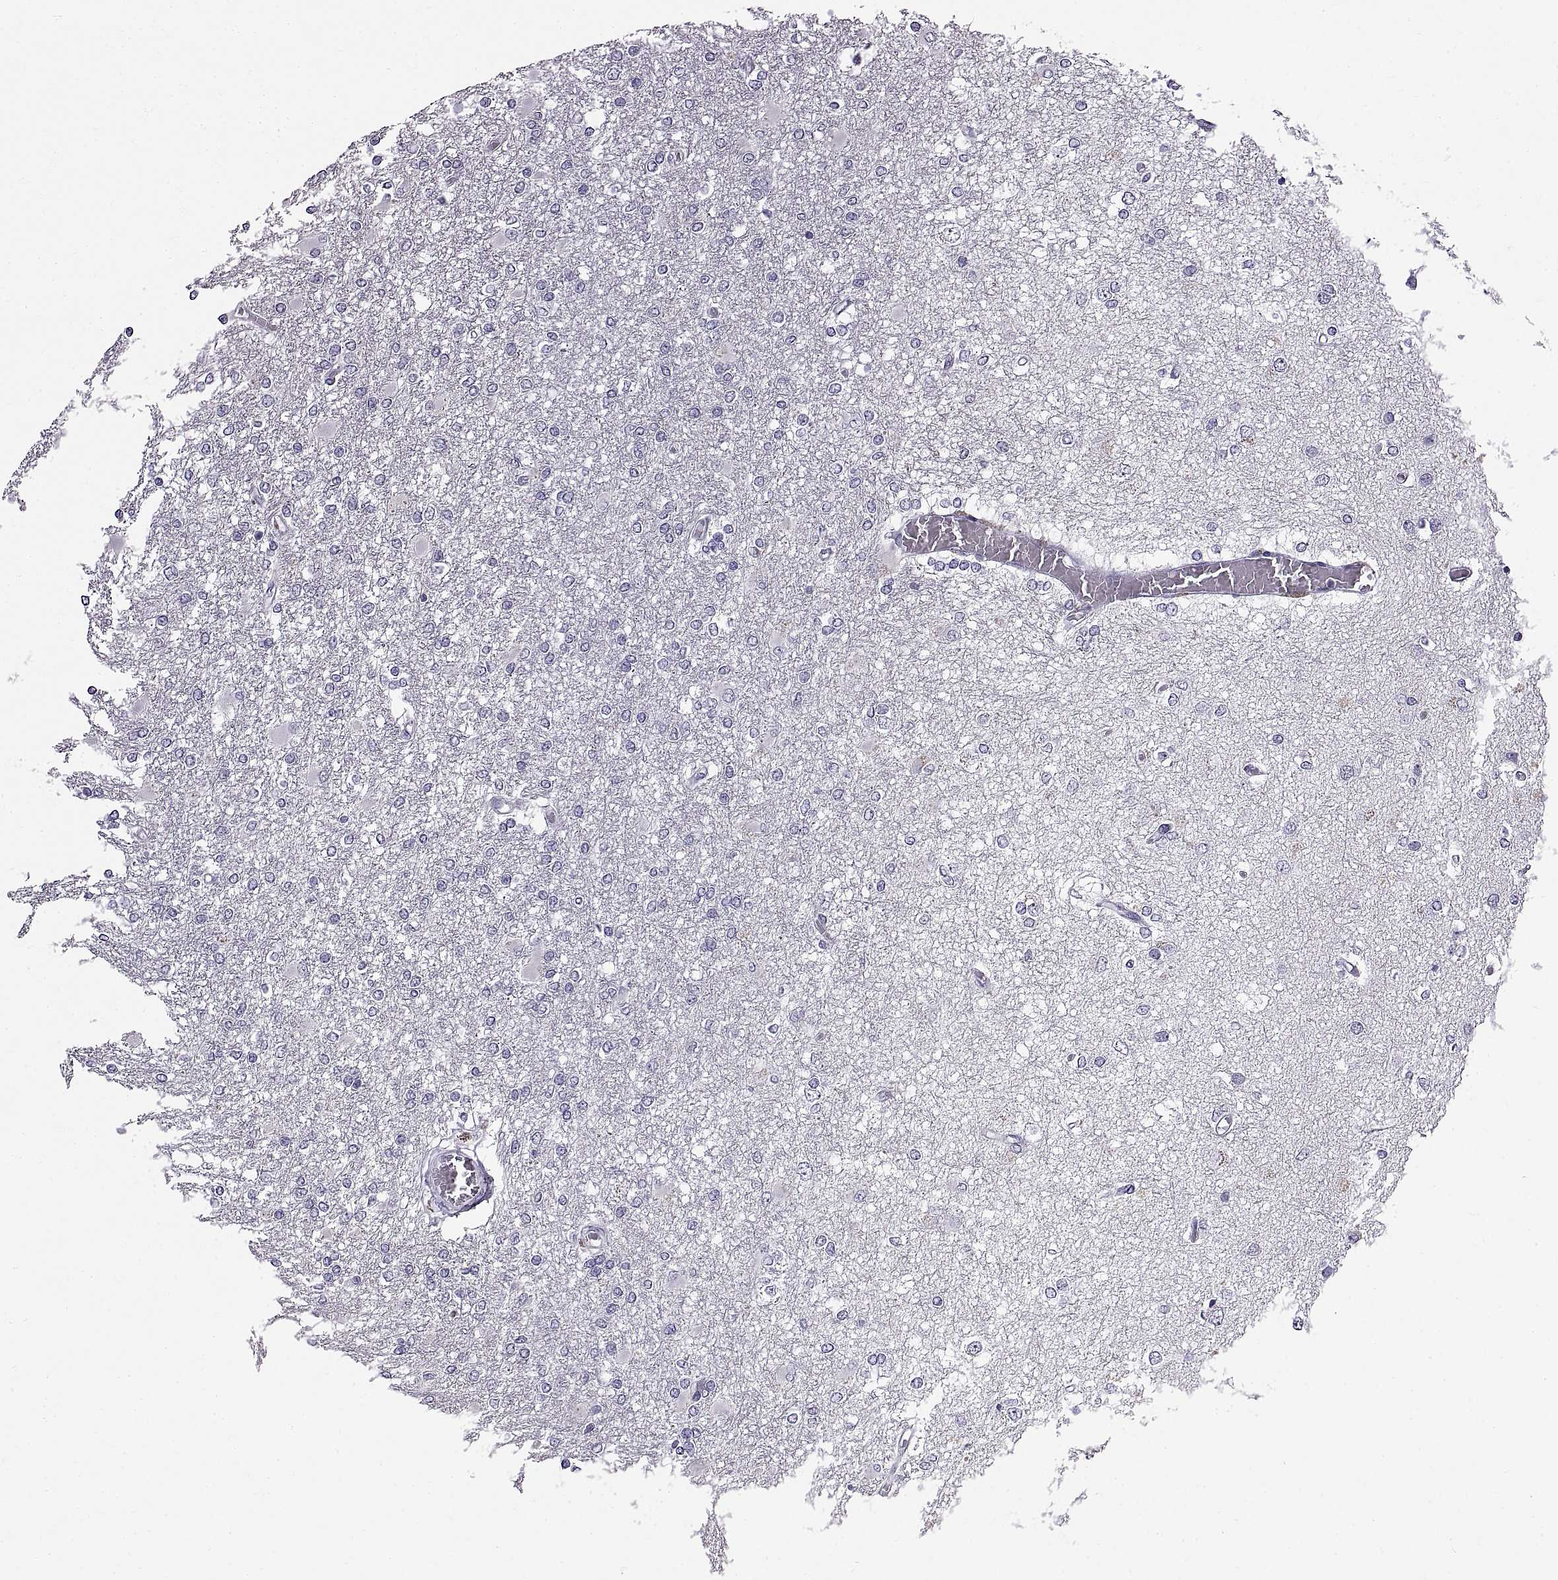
{"staining": {"intensity": "negative", "quantity": "none", "location": "none"}, "tissue": "glioma", "cell_type": "Tumor cells", "image_type": "cancer", "snomed": [{"axis": "morphology", "description": "Glioma, malignant, High grade"}, {"axis": "topography", "description": "Cerebral cortex"}], "caption": "Malignant high-grade glioma was stained to show a protein in brown. There is no significant staining in tumor cells. The staining is performed using DAB (3,3'-diaminobenzidine) brown chromogen with nuclei counter-stained in using hematoxylin.", "gene": "WFDC8", "patient": {"sex": "male", "age": 79}}